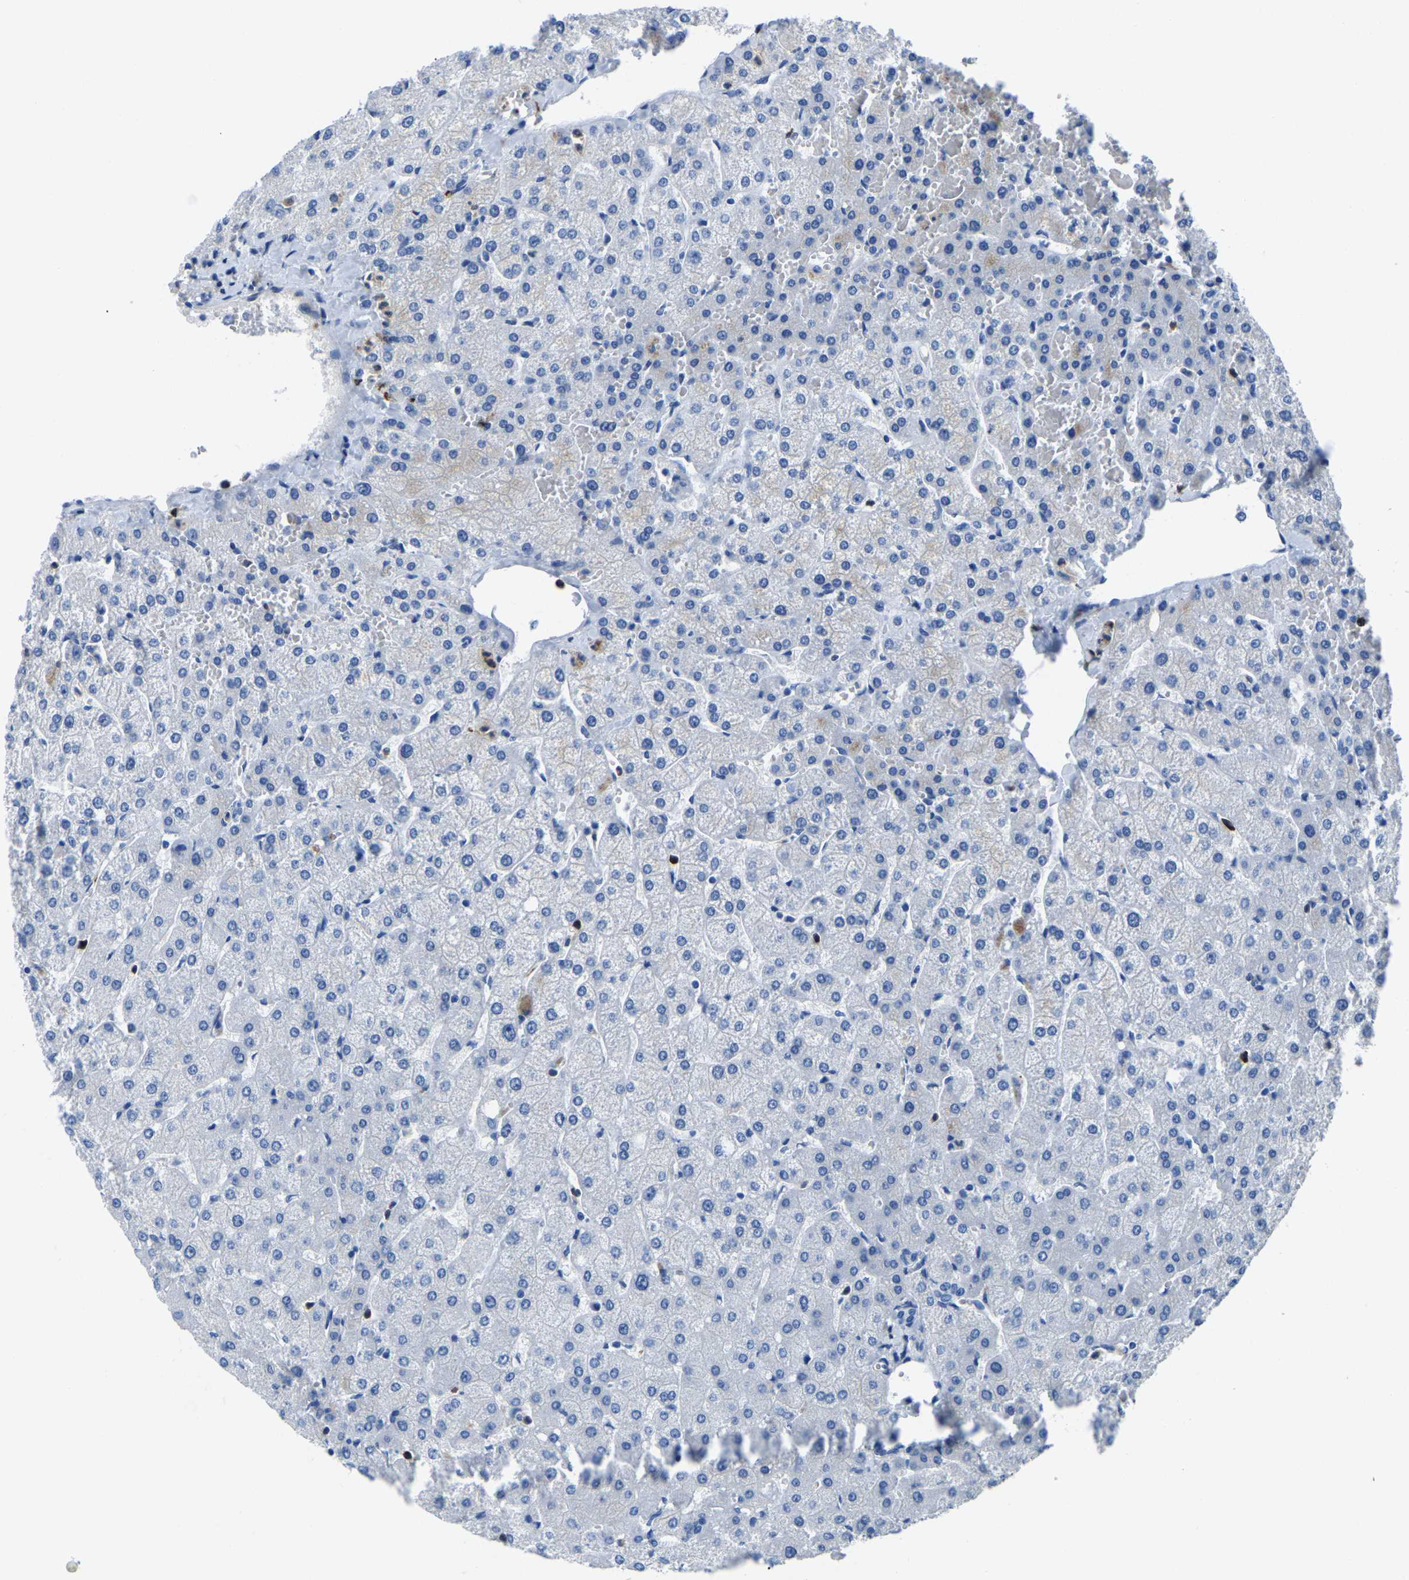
{"staining": {"intensity": "negative", "quantity": "none", "location": "none"}, "tissue": "liver", "cell_type": "Cholangiocytes", "image_type": "normal", "snomed": [{"axis": "morphology", "description": "Normal tissue, NOS"}, {"axis": "topography", "description": "Liver"}], "caption": "Immunohistochemical staining of benign liver demonstrates no significant staining in cholangiocytes. Nuclei are stained in blue.", "gene": "MS4A3", "patient": {"sex": "female", "age": 54}}